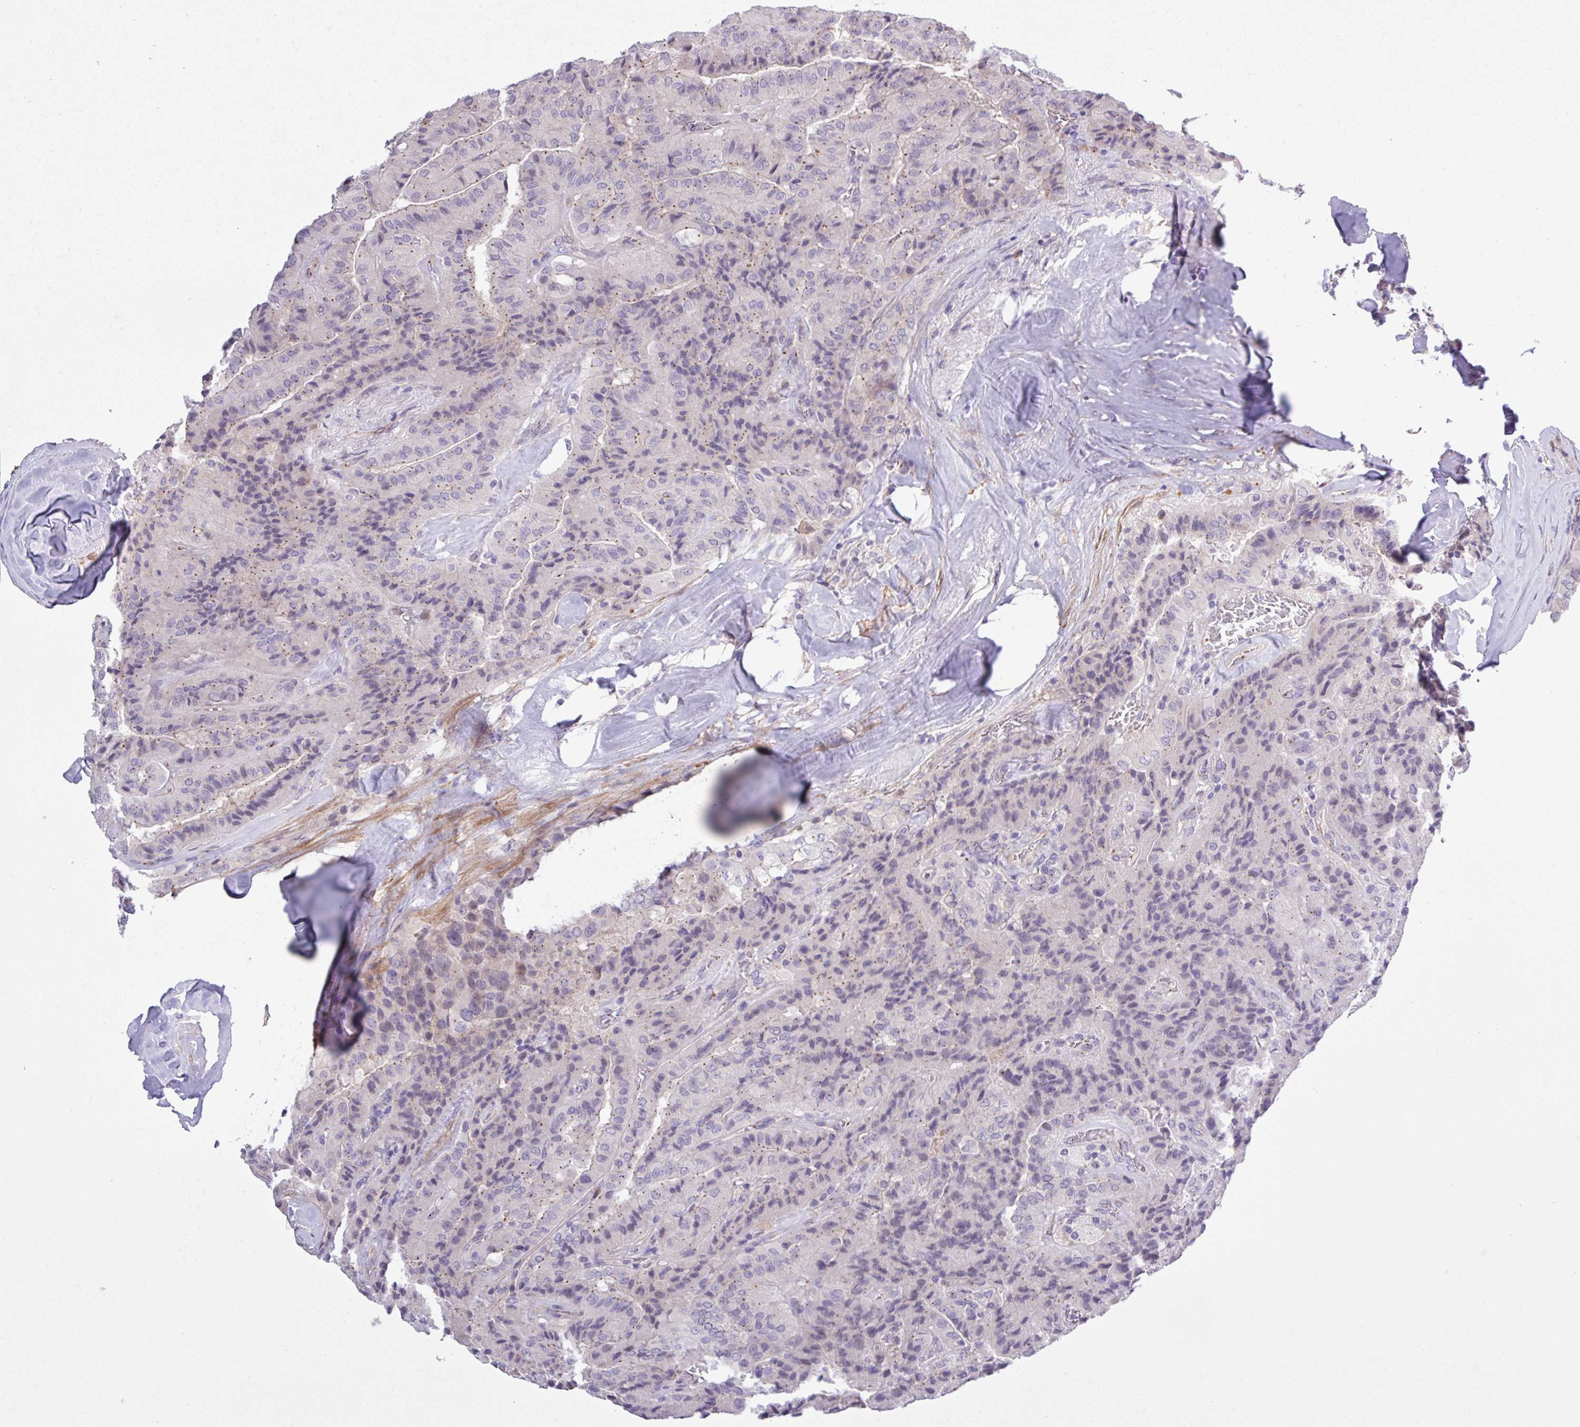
{"staining": {"intensity": "weak", "quantity": "25%-75%", "location": "cytoplasmic/membranous"}, "tissue": "thyroid cancer", "cell_type": "Tumor cells", "image_type": "cancer", "snomed": [{"axis": "morphology", "description": "Normal tissue, NOS"}, {"axis": "morphology", "description": "Papillary adenocarcinoma, NOS"}, {"axis": "topography", "description": "Thyroid gland"}], "caption": "A brown stain shows weak cytoplasmic/membranous expression of a protein in thyroid papillary adenocarcinoma tumor cells.", "gene": "SPINK8", "patient": {"sex": "female", "age": 59}}